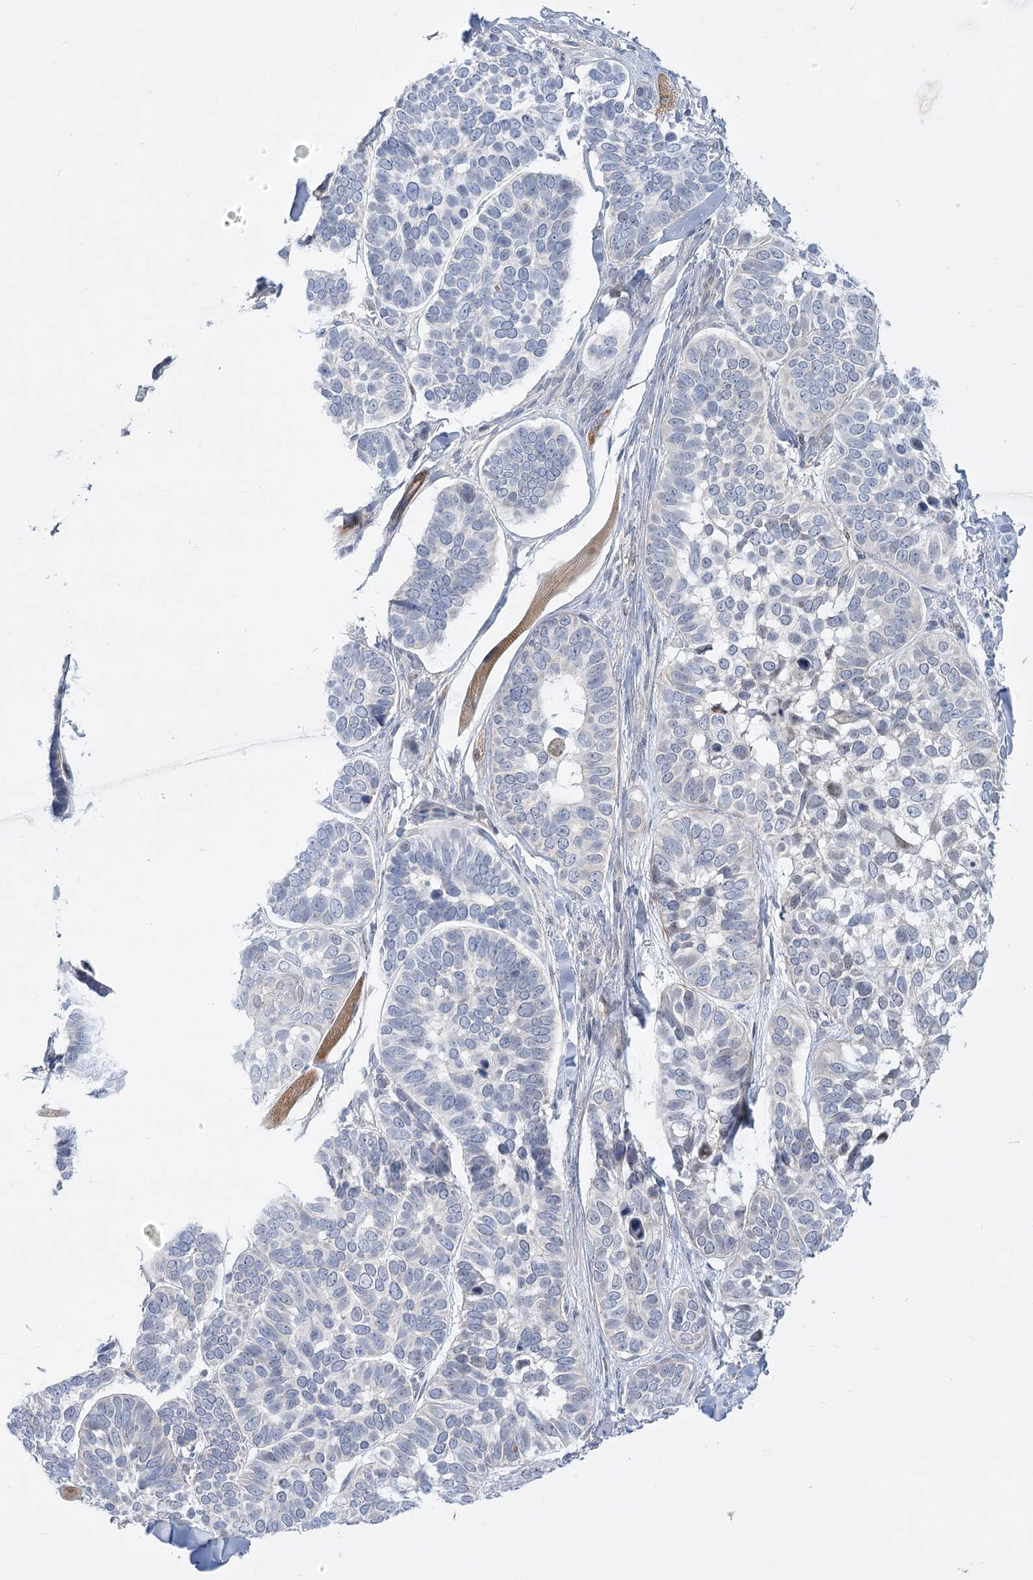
{"staining": {"intensity": "negative", "quantity": "none", "location": "none"}, "tissue": "skin cancer", "cell_type": "Tumor cells", "image_type": "cancer", "snomed": [{"axis": "morphology", "description": "Basal cell carcinoma"}, {"axis": "topography", "description": "Skin"}], "caption": "Micrograph shows no protein expression in tumor cells of skin cancer (basal cell carcinoma) tissue.", "gene": "ARSI", "patient": {"sex": "male", "age": 62}}